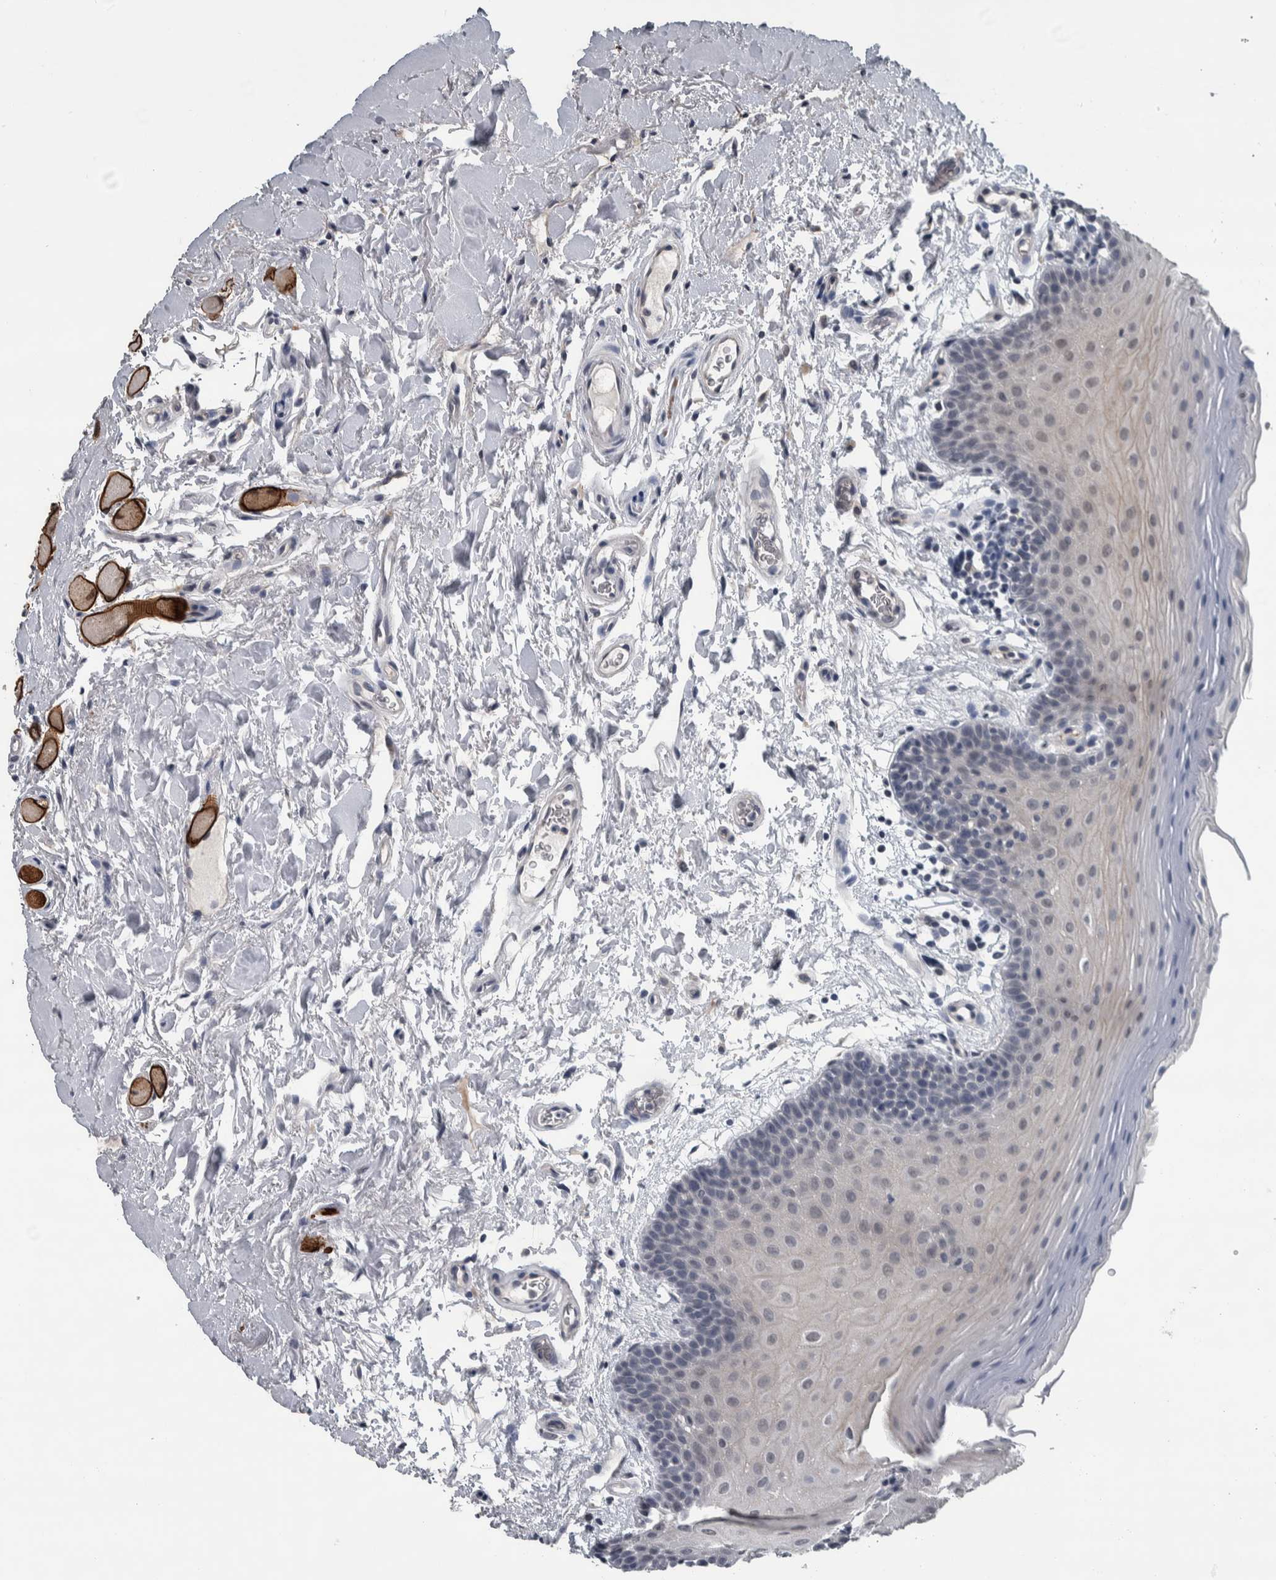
{"staining": {"intensity": "negative", "quantity": "none", "location": "none"}, "tissue": "oral mucosa", "cell_type": "Squamous epithelial cells", "image_type": "normal", "snomed": [{"axis": "morphology", "description": "Normal tissue, NOS"}, {"axis": "topography", "description": "Oral tissue"}], "caption": "This image is of unremarkable oral mucosa stained with IHC to label a protein in brown with the nuclei are counter-stained blue. There is no staining in squamous epithelial cells.", "gene": "CAVIN4", "patient": {"sex": "male", "age": 62}}